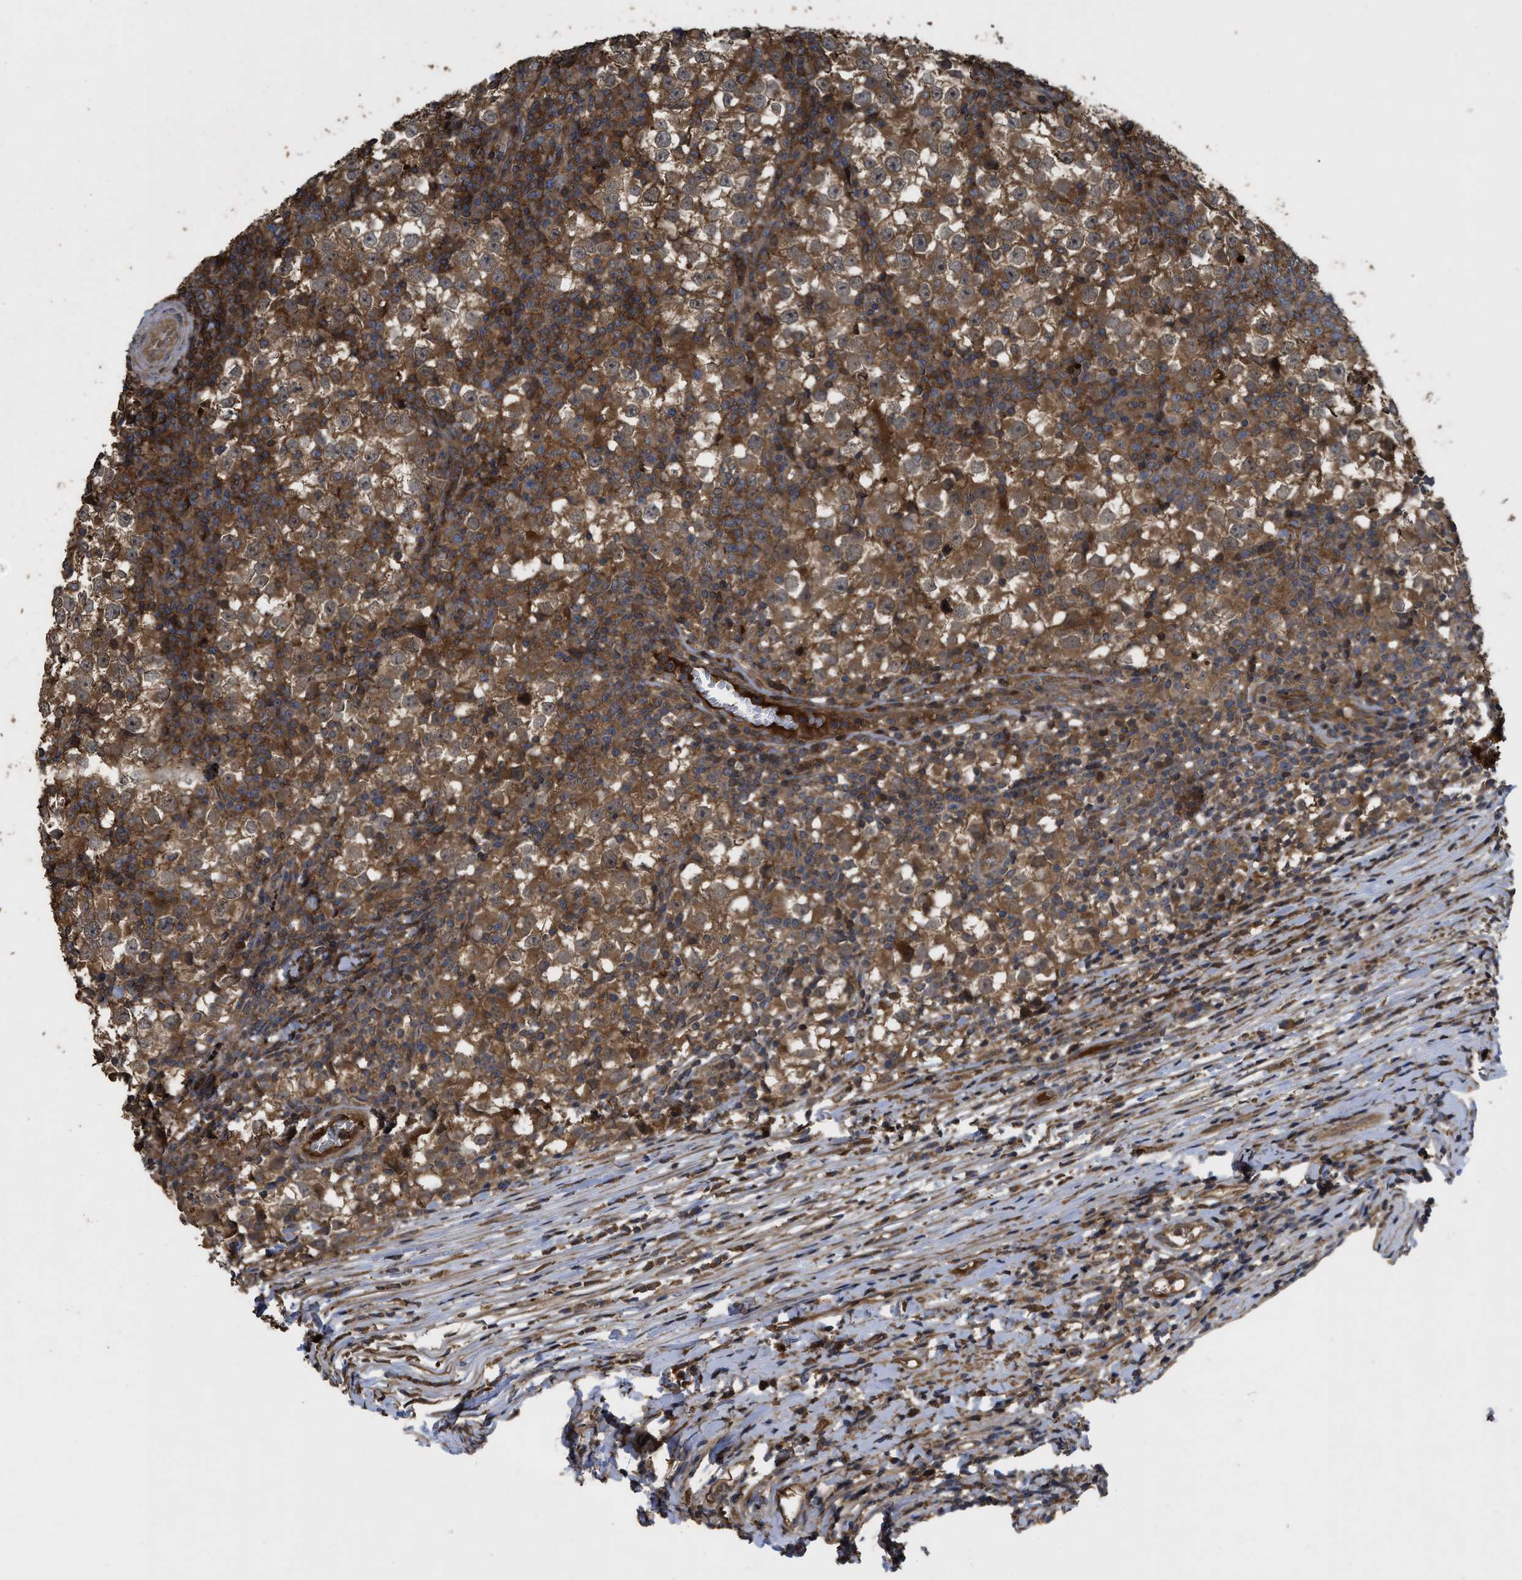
{"staining": {"intensity": "moderate", "quantity": ">75%", "location": "cytoplasmic/membranous,nuclear"}, "tissue": "testis cancer", "cell_type": "Tumor cells", "image_type": "cancer", "snomed": [{"axis": "morphology", "description": "Seminoma, NOS"}, {"axis": "topography", "description": "Testis"}], "caption": "A micrograph of human testis cancer (seminoma) stained for a protein demonstrates moderate cytoplasmic/membranous and nuclear brown staining in tumor cells.", "gene": "CBR3", "patient": {"sex": "male", "age": 65}}